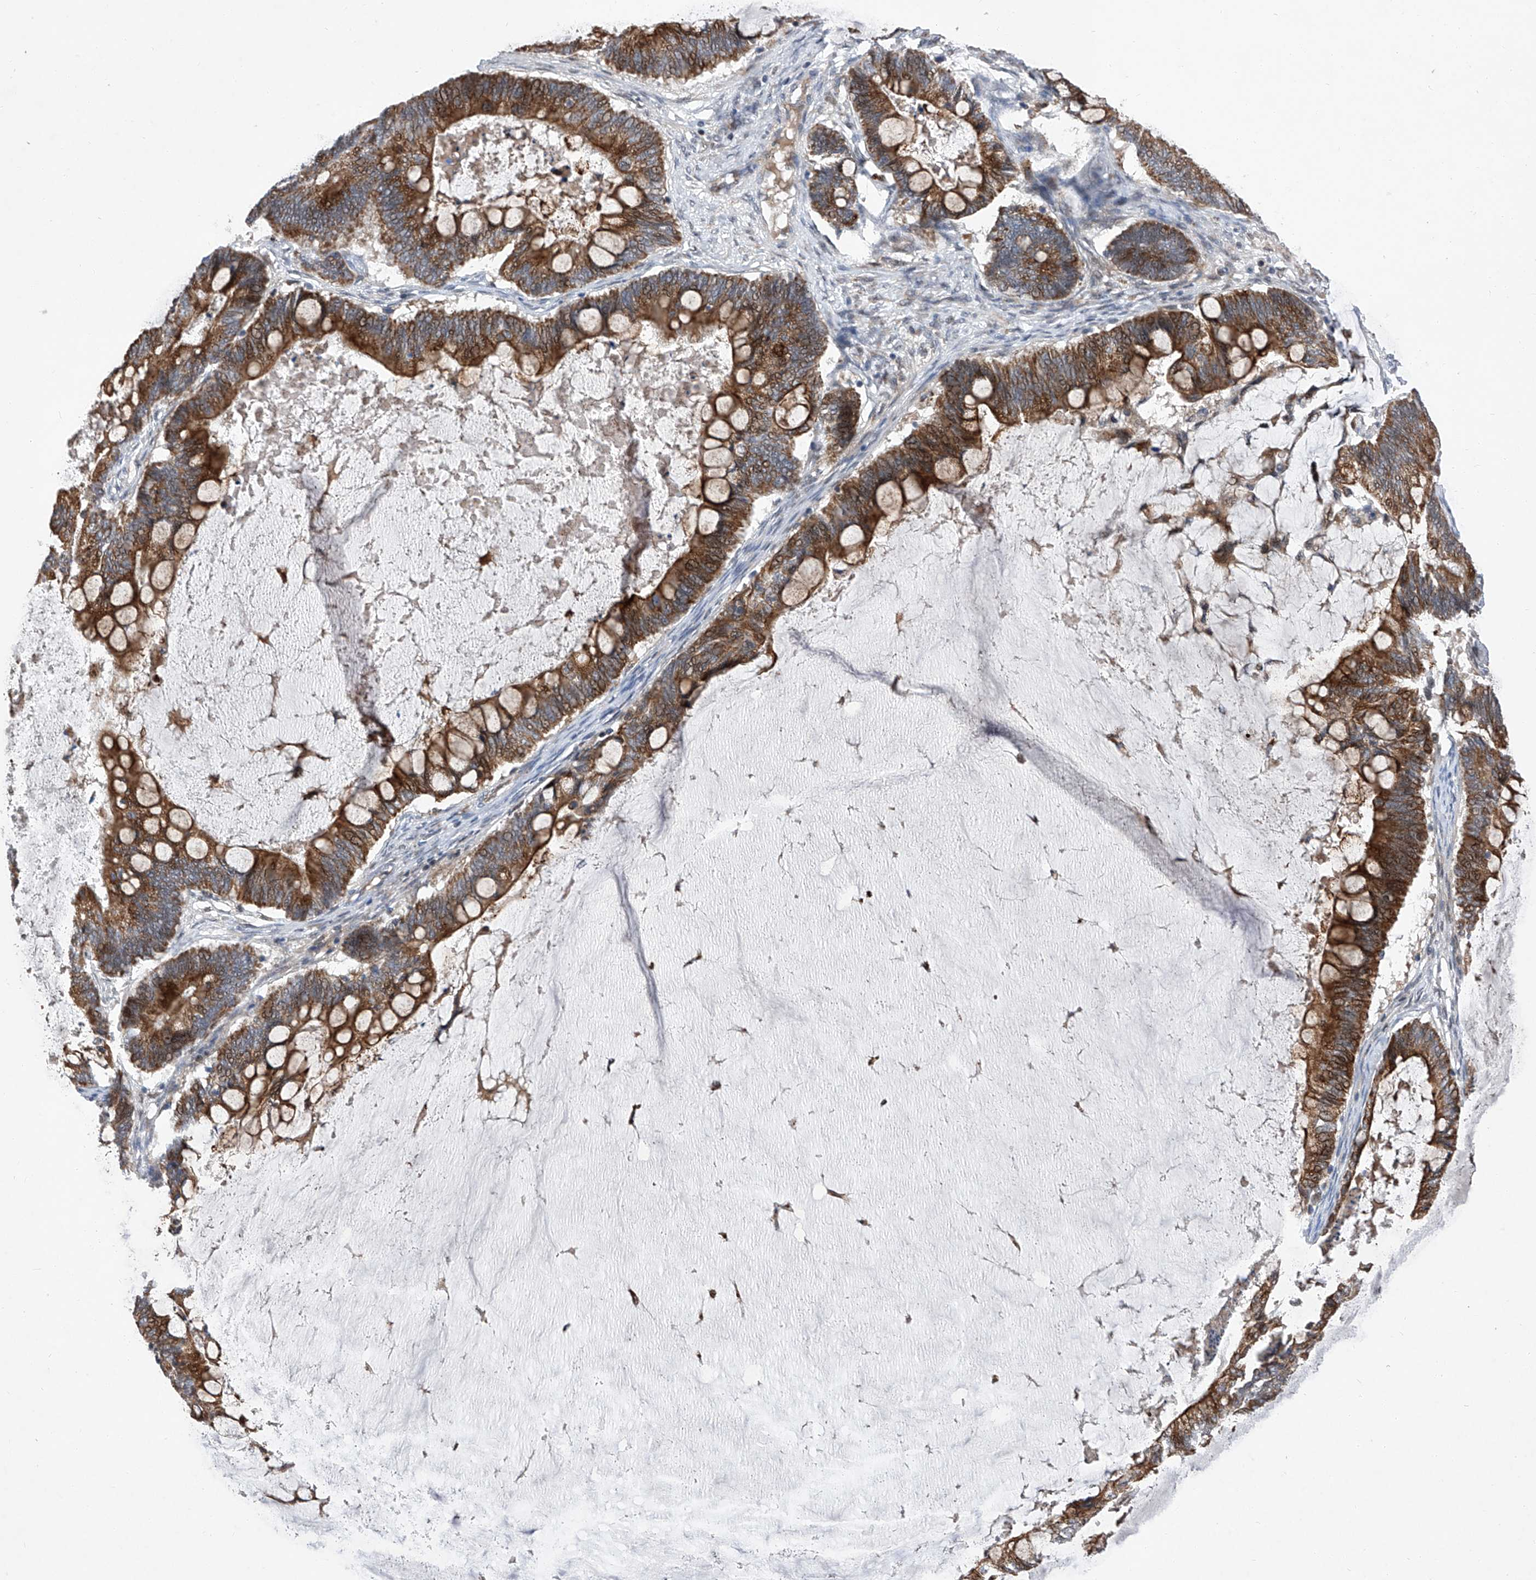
{"staining": {"intensity": "strong", "quantity": ">75%", "location": "cytoplasmic/membranous"}, "tissue": "ovarian cancer", "cell_type": "Tumor cells", "image_type": "cancer", "snomed": [{"axis": "morphology", "description": "Cystadenocarcinoma, mucinous, NOS"}, {"axis": "topography", "description": "Ovary"}], "caption": "High-magnification brightfield microscopy of mucinous cystadenocarcinoma (ovarian) stained with DAB (brown) and counterstained with hematoxylin (blue). tumor cells exhibit strong cytoplasmic/membranous expression is seen in approximately>75% of cells.", "gene": "FARP2", "patient": {"sex": "female", "age": 61}}